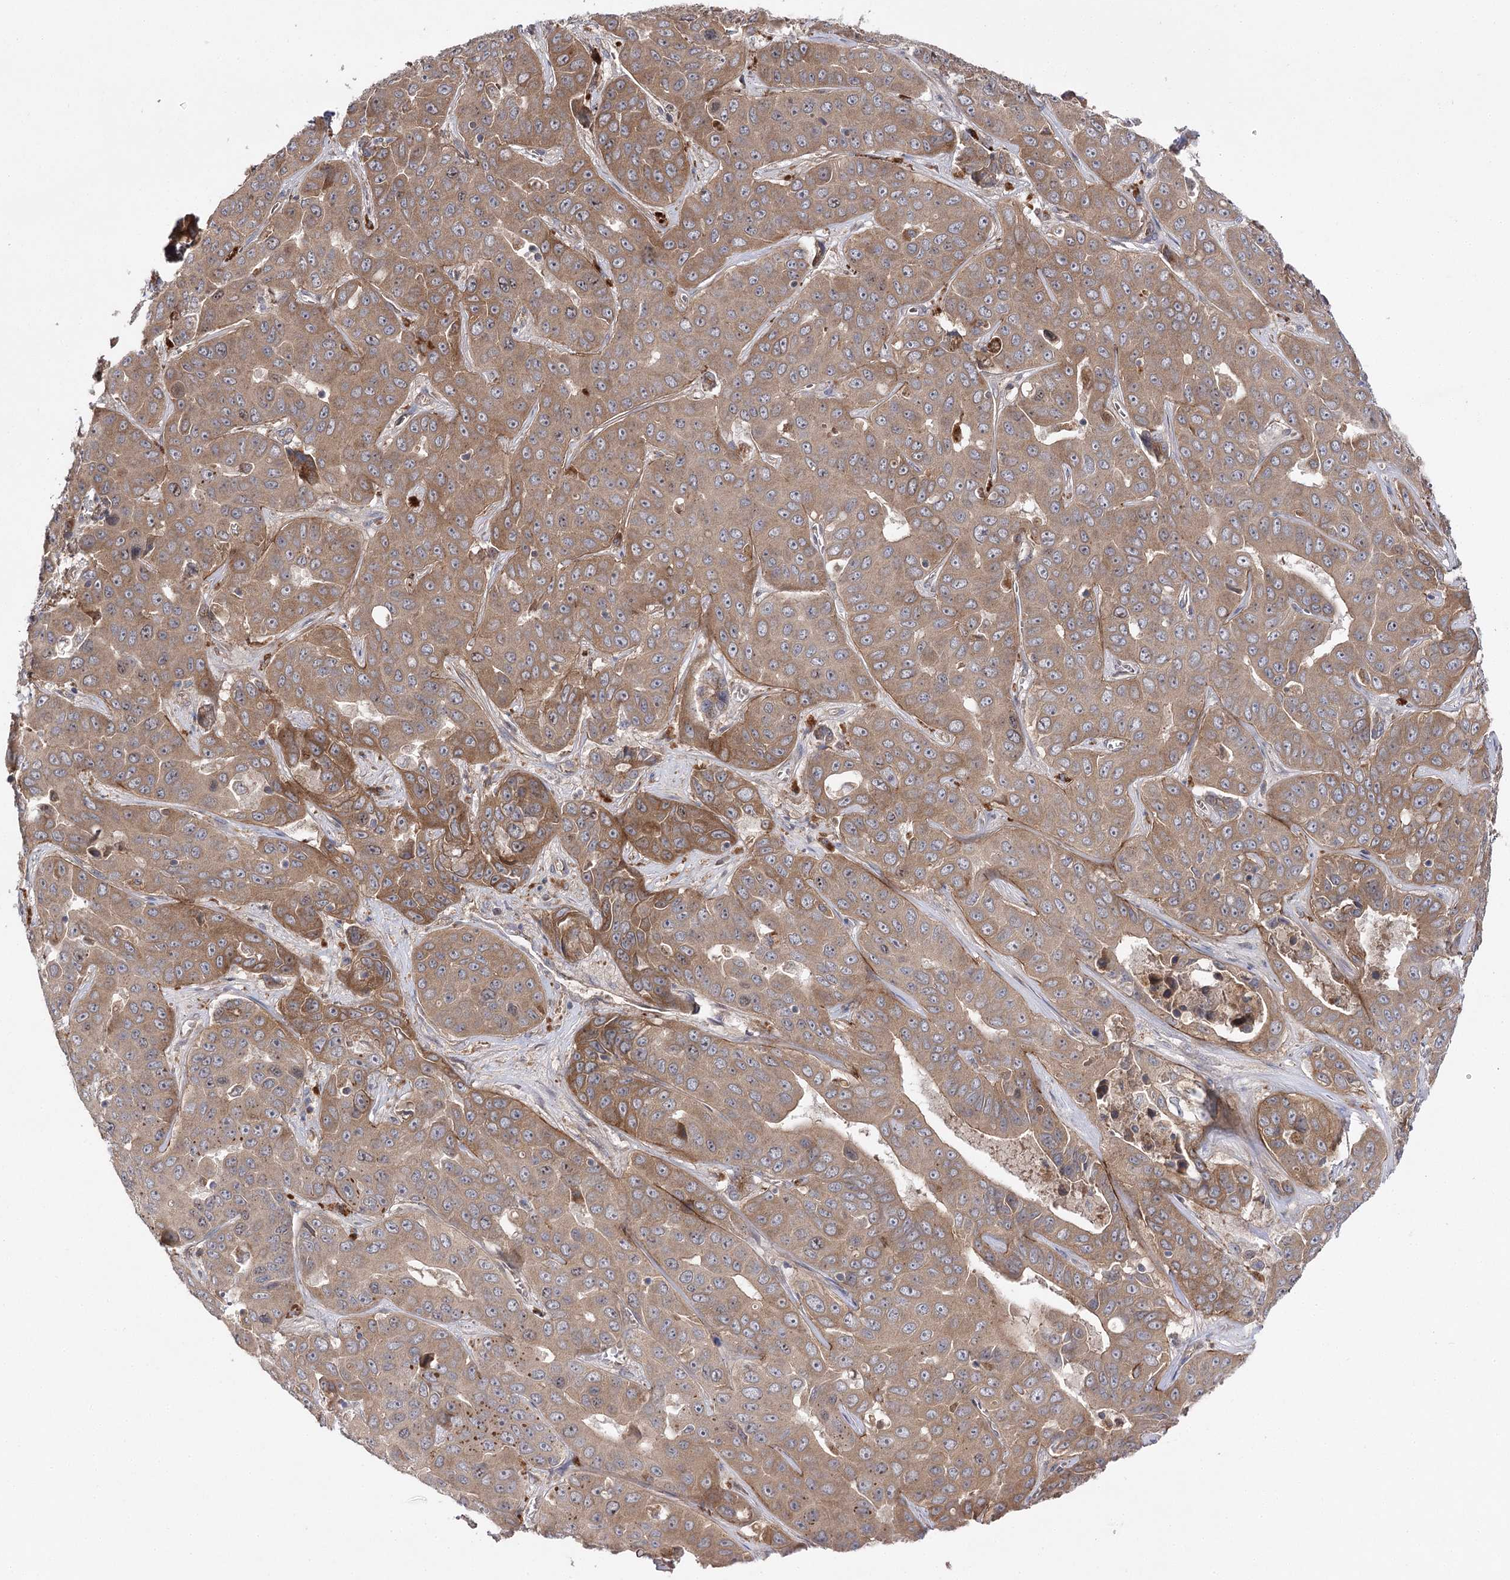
{"staining": {"intensity": "moderate", "quantity": ">75%", "location": "cytoplasmic/membranous"}, "tissue": "liver cancer", "cell_type": "Tumor cells", "image_type": "cancer", "snomed": [{"axis": "morphology", "description": "Cholangiocarcinoma"}, {"axis": "topography", "description": "Liver"}], "caption": "Liver cancer (cholangiocarcinoma) stained with IHC reveals moderate cytoplasmic/membranous positivity in approximately >75% of tumor cells.", "gene": "BCR", "patient": {"sex": "female", "age": 52}}